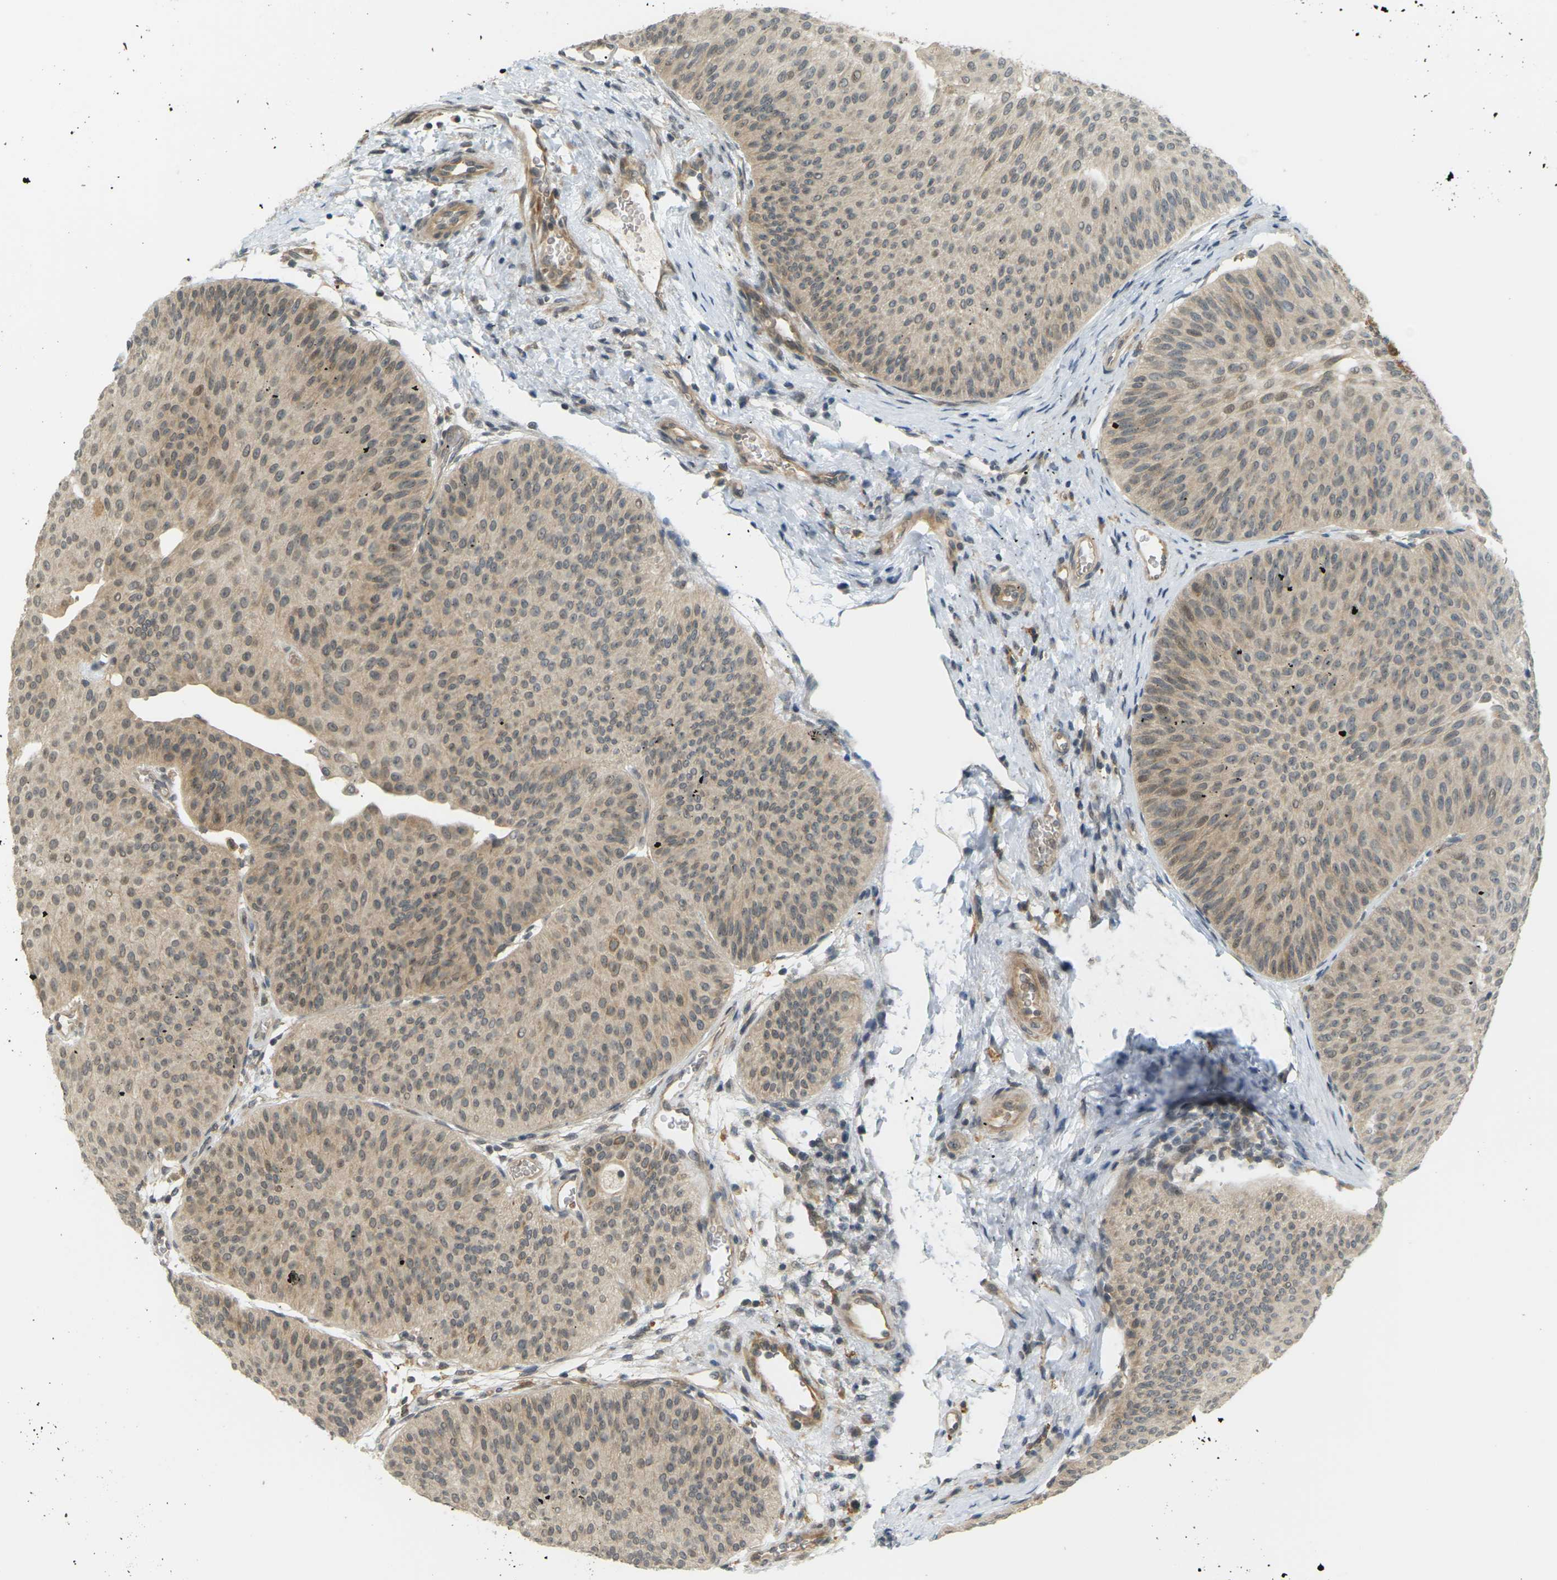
{"staining": {"intensity": "weak", "quantity": ">75%", "location": "cytoplasmic/membranous"}, "tissue": "urothelial cancer", "cell_type": "Tumor cells", "image_type": "cancer", "snomed": [{"axis": "morphology", "description": "Urothelial carcinoma, Low grade"}, {"axis": "topography", "description": "Urinary bladder"}], "caption": "Protein expression analysis of human urothelial cancer reveals weak cytoplasmic/membranous staining in approximately >75% of tumor cells. (DAB IHC, brown staining for protein, blue staining for nuclei).", "gene": "SOCS6", "patient": {"sex": "female", "age": 60}}